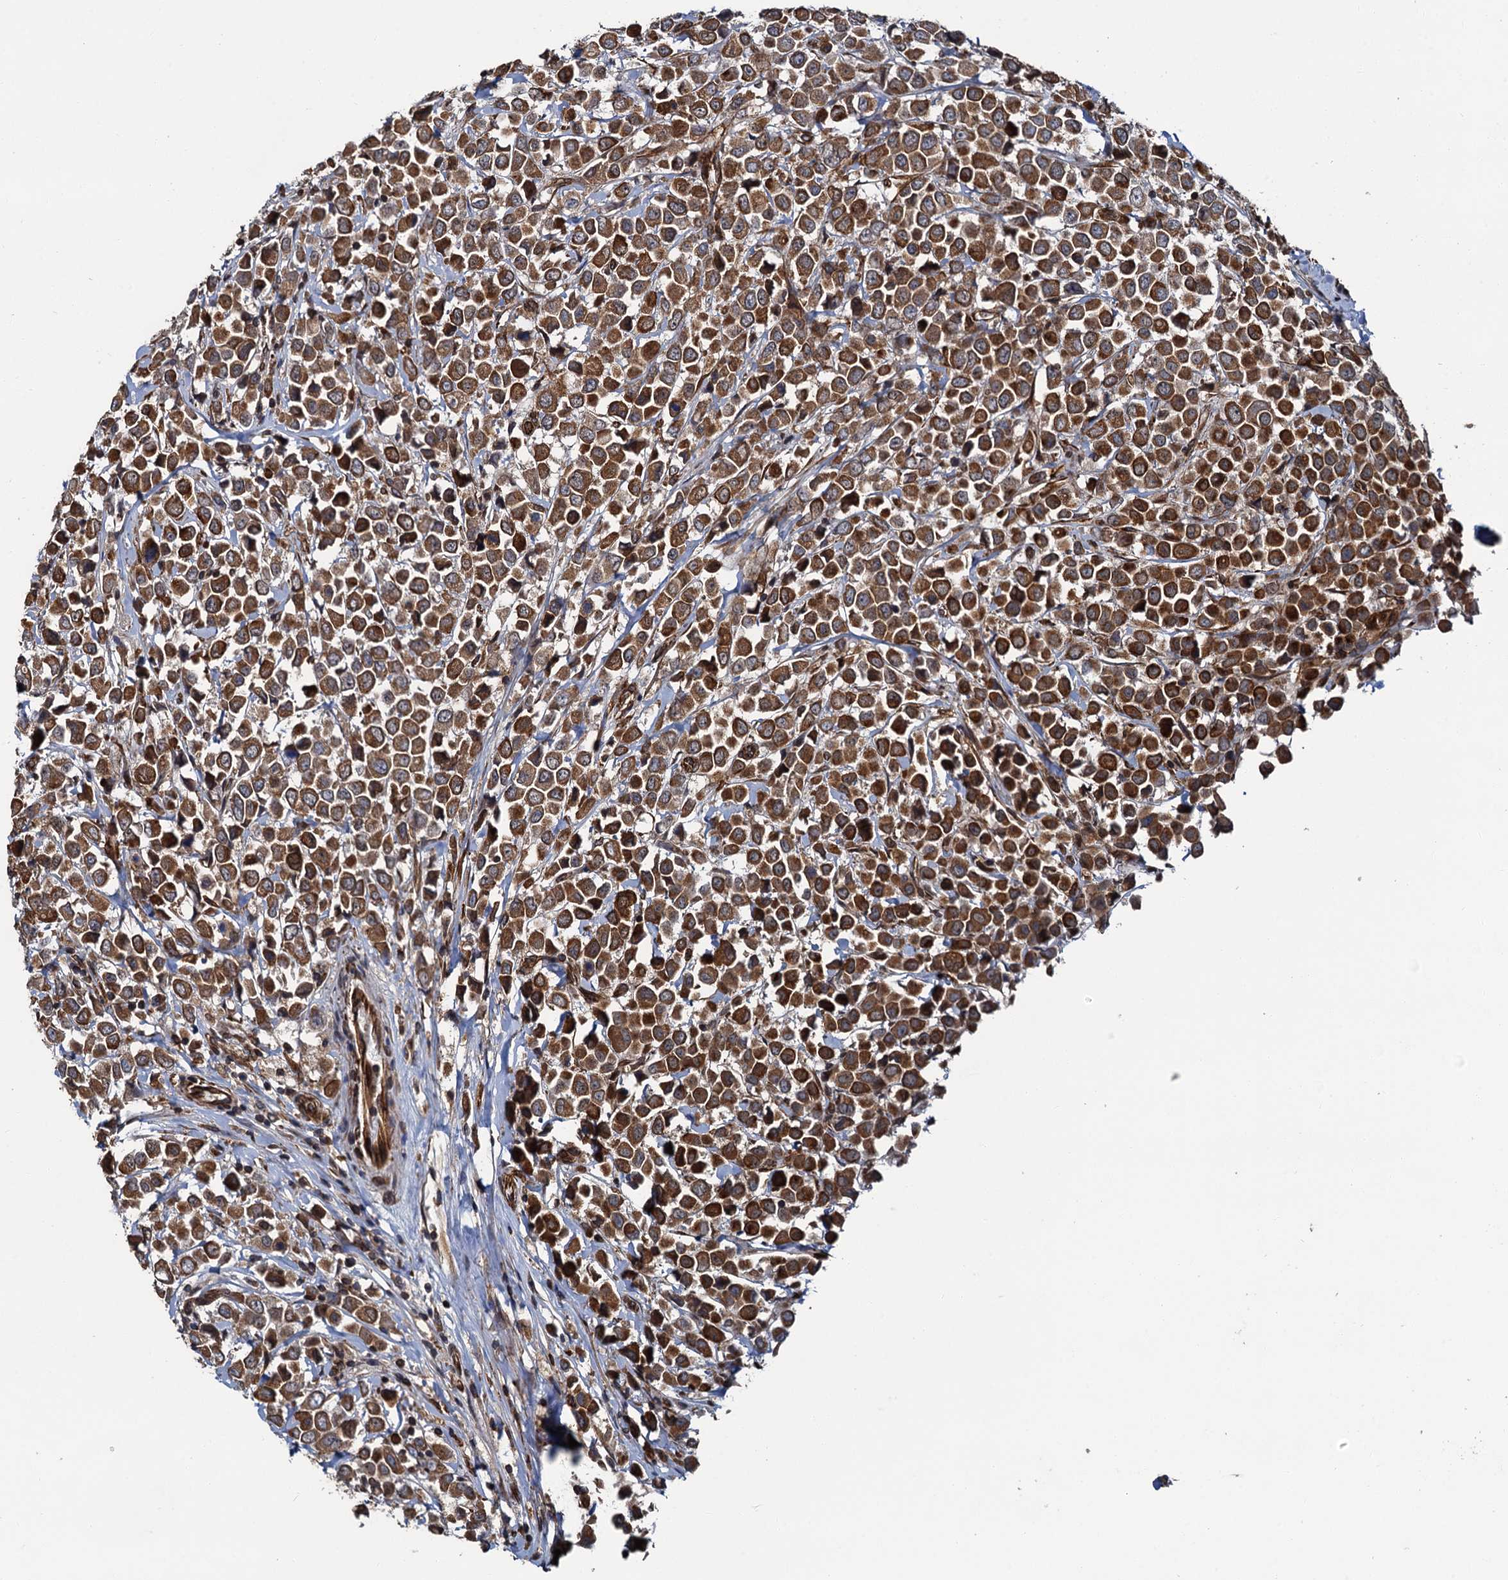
{"staining": {"intensity": "strong", "quantity": ">75%", "location": "cytoplasmic/membranous"}, "tissue": "breast cancer", "cell_type": "Tumor cells", "image_type": "cancer", "snomed": [{"axis": "morphology", "description": "Duct carcinoma"}, {"axis": "topography", "description": "Breast"}], "caption": "This is a histology image of immunohistochemistry staining of breast cancer (intraductal carcinoma), which shows strong staining in the cytoplasmic/membranous of tumor cells.", "gene": "ZFYVE19", "patient": {"sex": "female", "age": 61}}